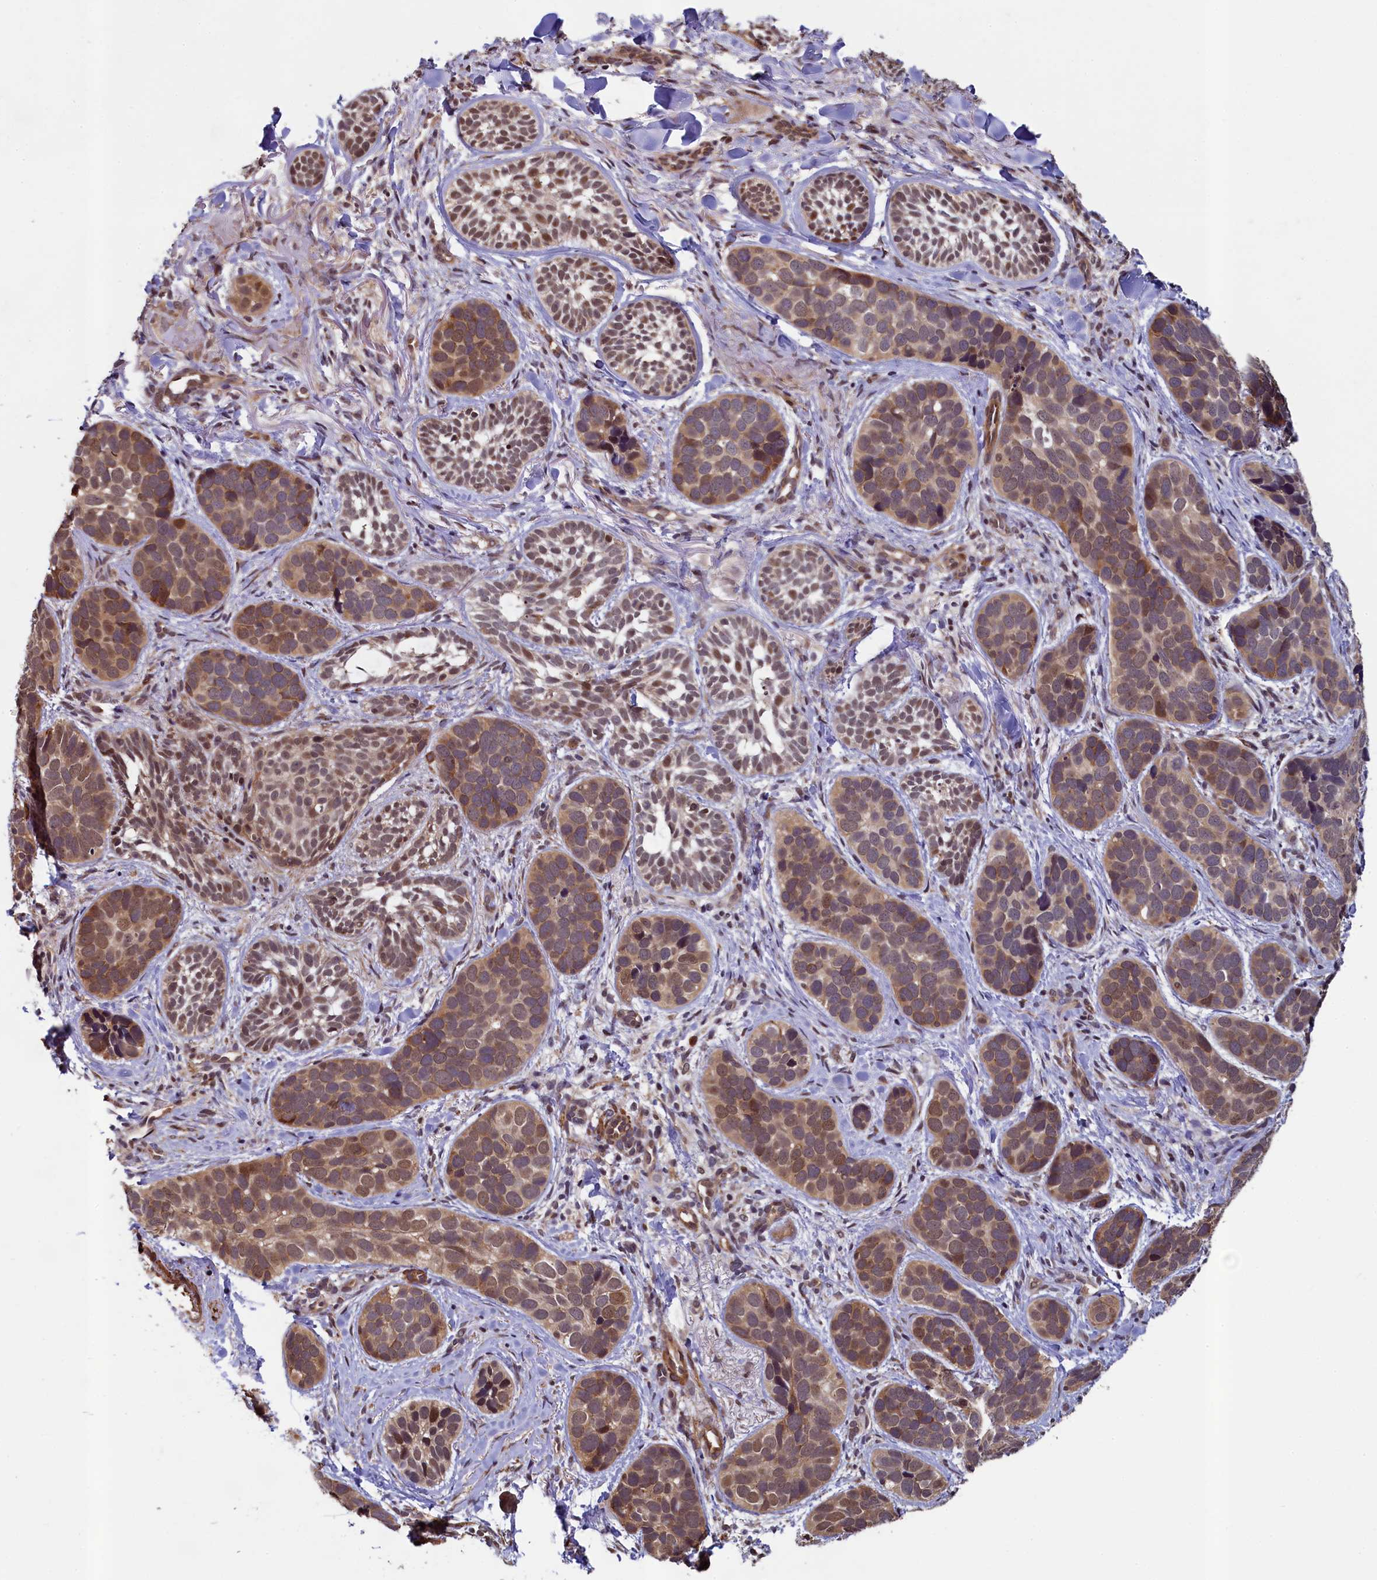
{"staining": {"intensity": "moderate", "quantity": ">75%", "location": "cytoplasmic/membranous,nuclear"}, "tissue": "skin cancer", "cell_type": "Tumor cells", "image_type": "cancer", "snomed": [{"axis": "morphology", "description": "Basal cell carcinoma"}, {"axis": "topography", "description": "Skin"}], "caption": "Immunohistochemical staining of human skin cancer displays moderate cytoplasmic/membranous and nuclear protein positivity in about >75% of tumor cells.", "gene": "LEO1", "patient": {"sex": "male", "age": 71}}